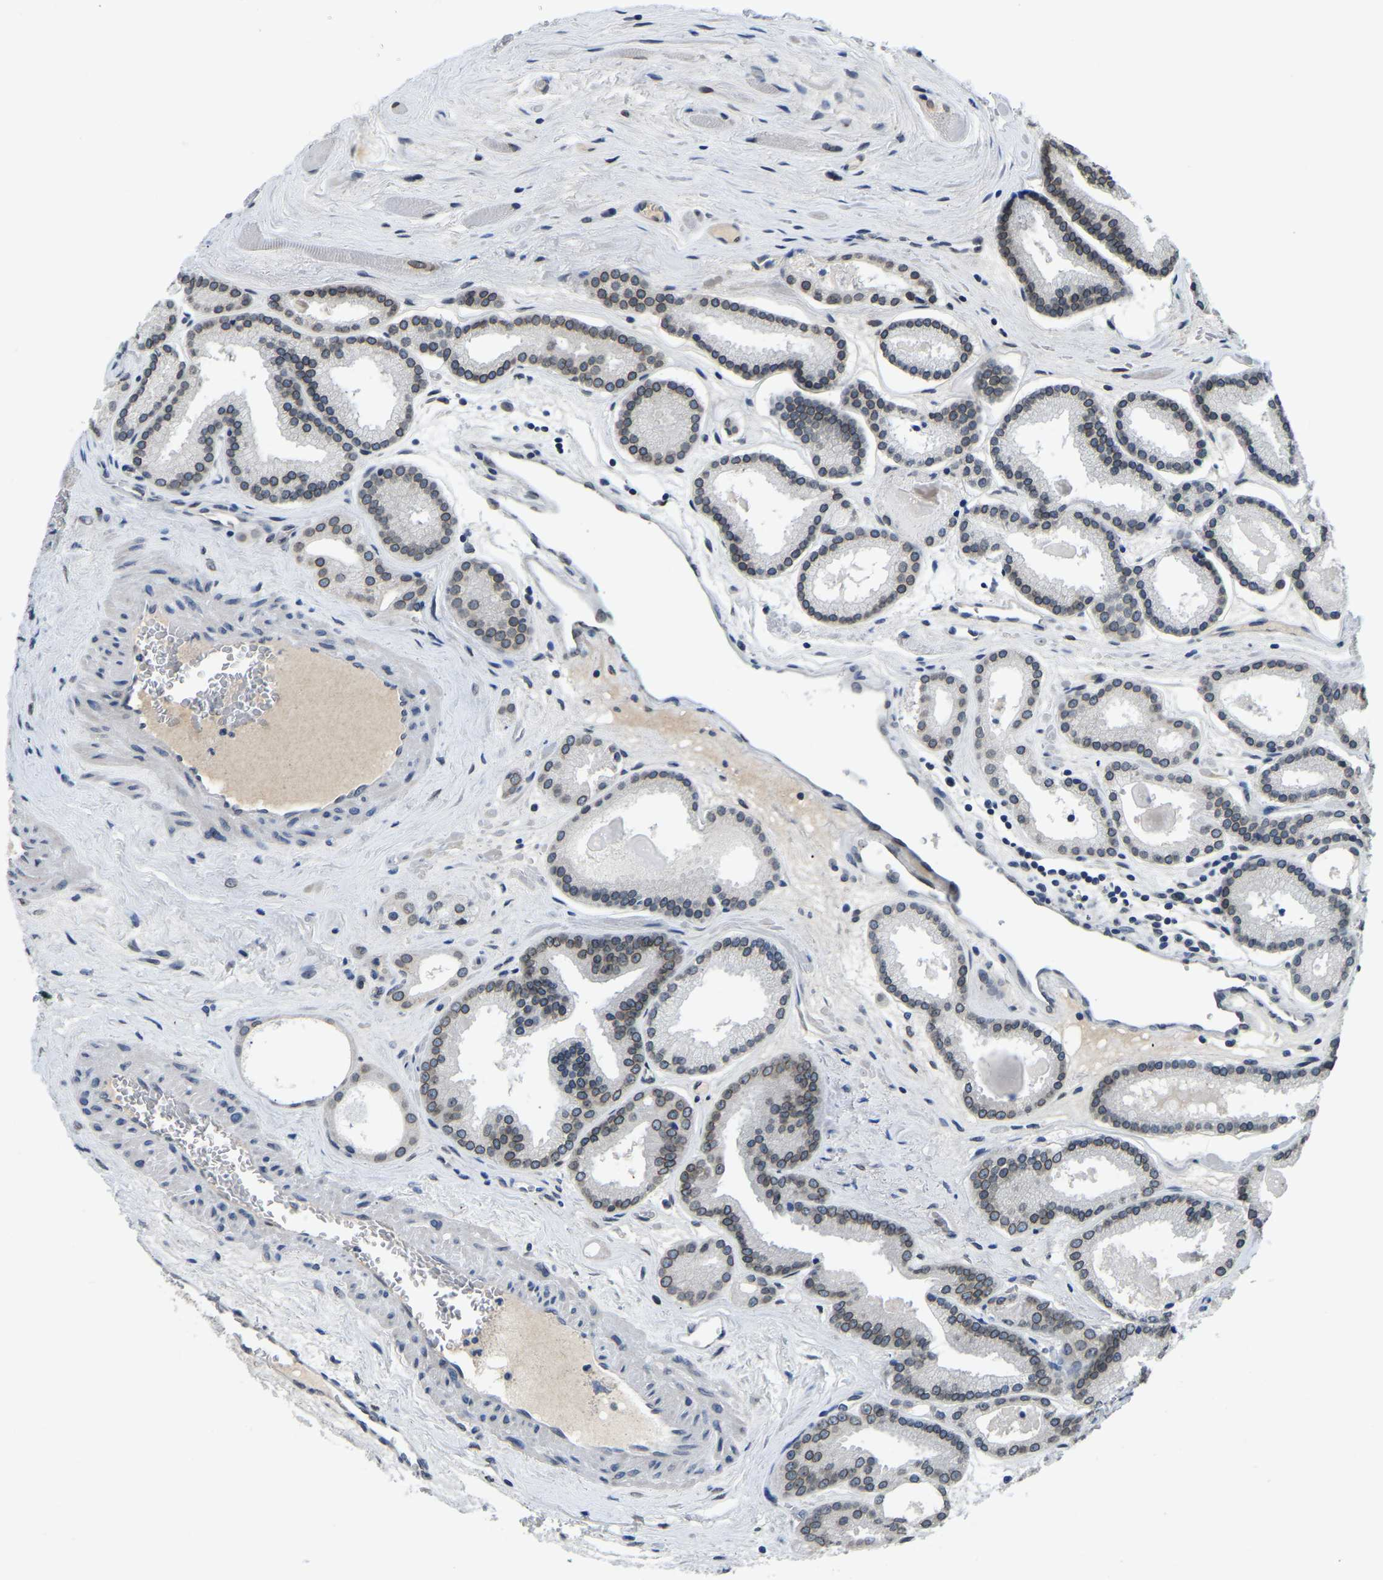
{"staining": {"intensity": "weak", "quantity": "25%-75%", "location": "cytoplasmic/membranous,nuclear"}, "tissue": "prostate cancer", "cell_type": "Tumor cells", "image_type": "cancer", "snomed": [{"axis": "morphology", "description": "Adenocarcinoma, Low grade"}, {"axis": "topography", "description": "Prostate"}], "caption": "This histopathology image reveals IHC staining of prostate cancer (low-grade adenocarcinoma), with low weak cytoplasmic/membranous and nuclear positivity in about 25%-75% of tumor cells.", "gene": "RANBP2", "patient": {"sex": "male", "age": 59}}